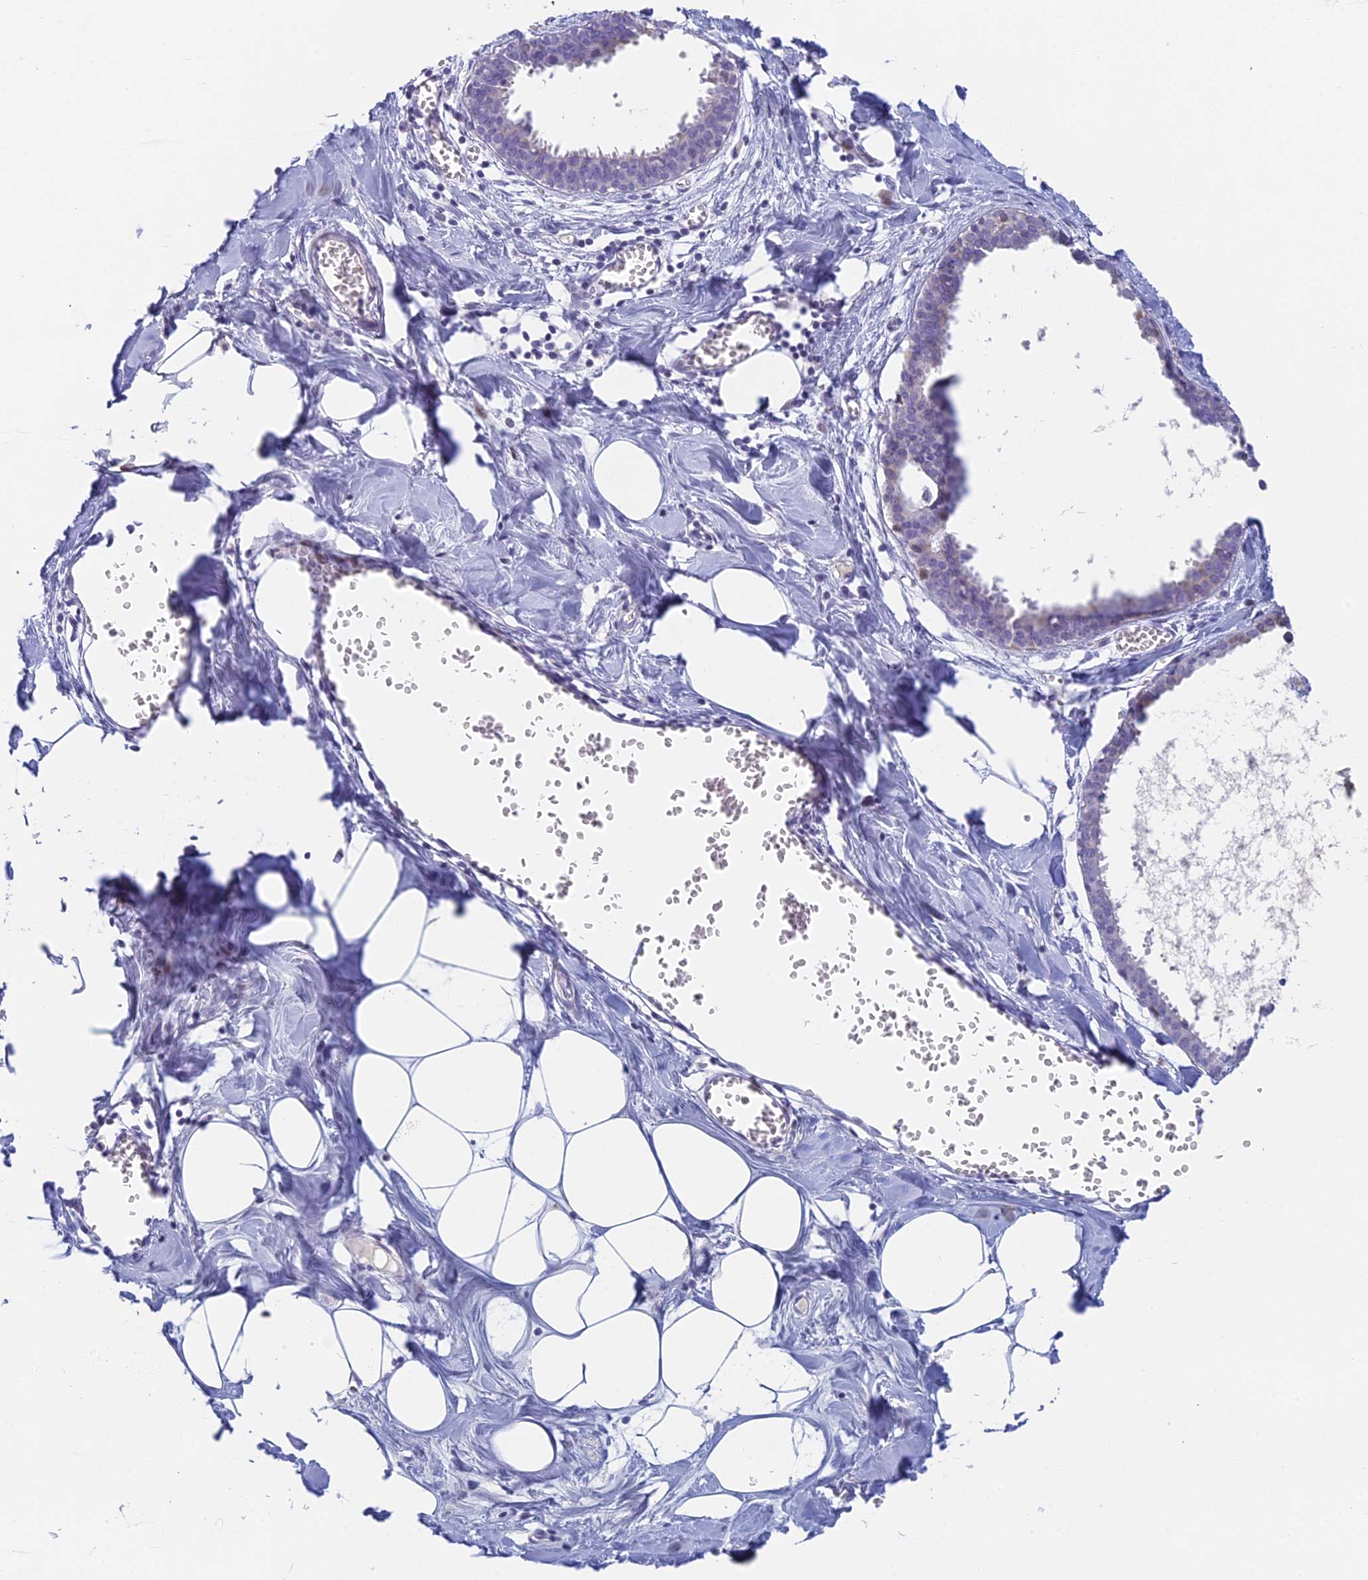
{"staining": {"intensity": "negative", "quantity": "none", "location": "none"}, "tissue": "breast", "cell_type": "Adipocytes", "image_type": "normal", "snomed": [{"axis": "morphology", "description": "Normal tissue, NOS"}, {"axis": "topography", "description": "Breast"}], "caption": "High power microscopy micrograph of an IHC image of unremarkable breast, revealing no significant staining in adipocytes. (Brightfield microscopy of DAB (3,3'-diaminobenzidine) IHC at high magnification).", "gene": "REXO5", "patient": {"sex": "female", "age": 27}}